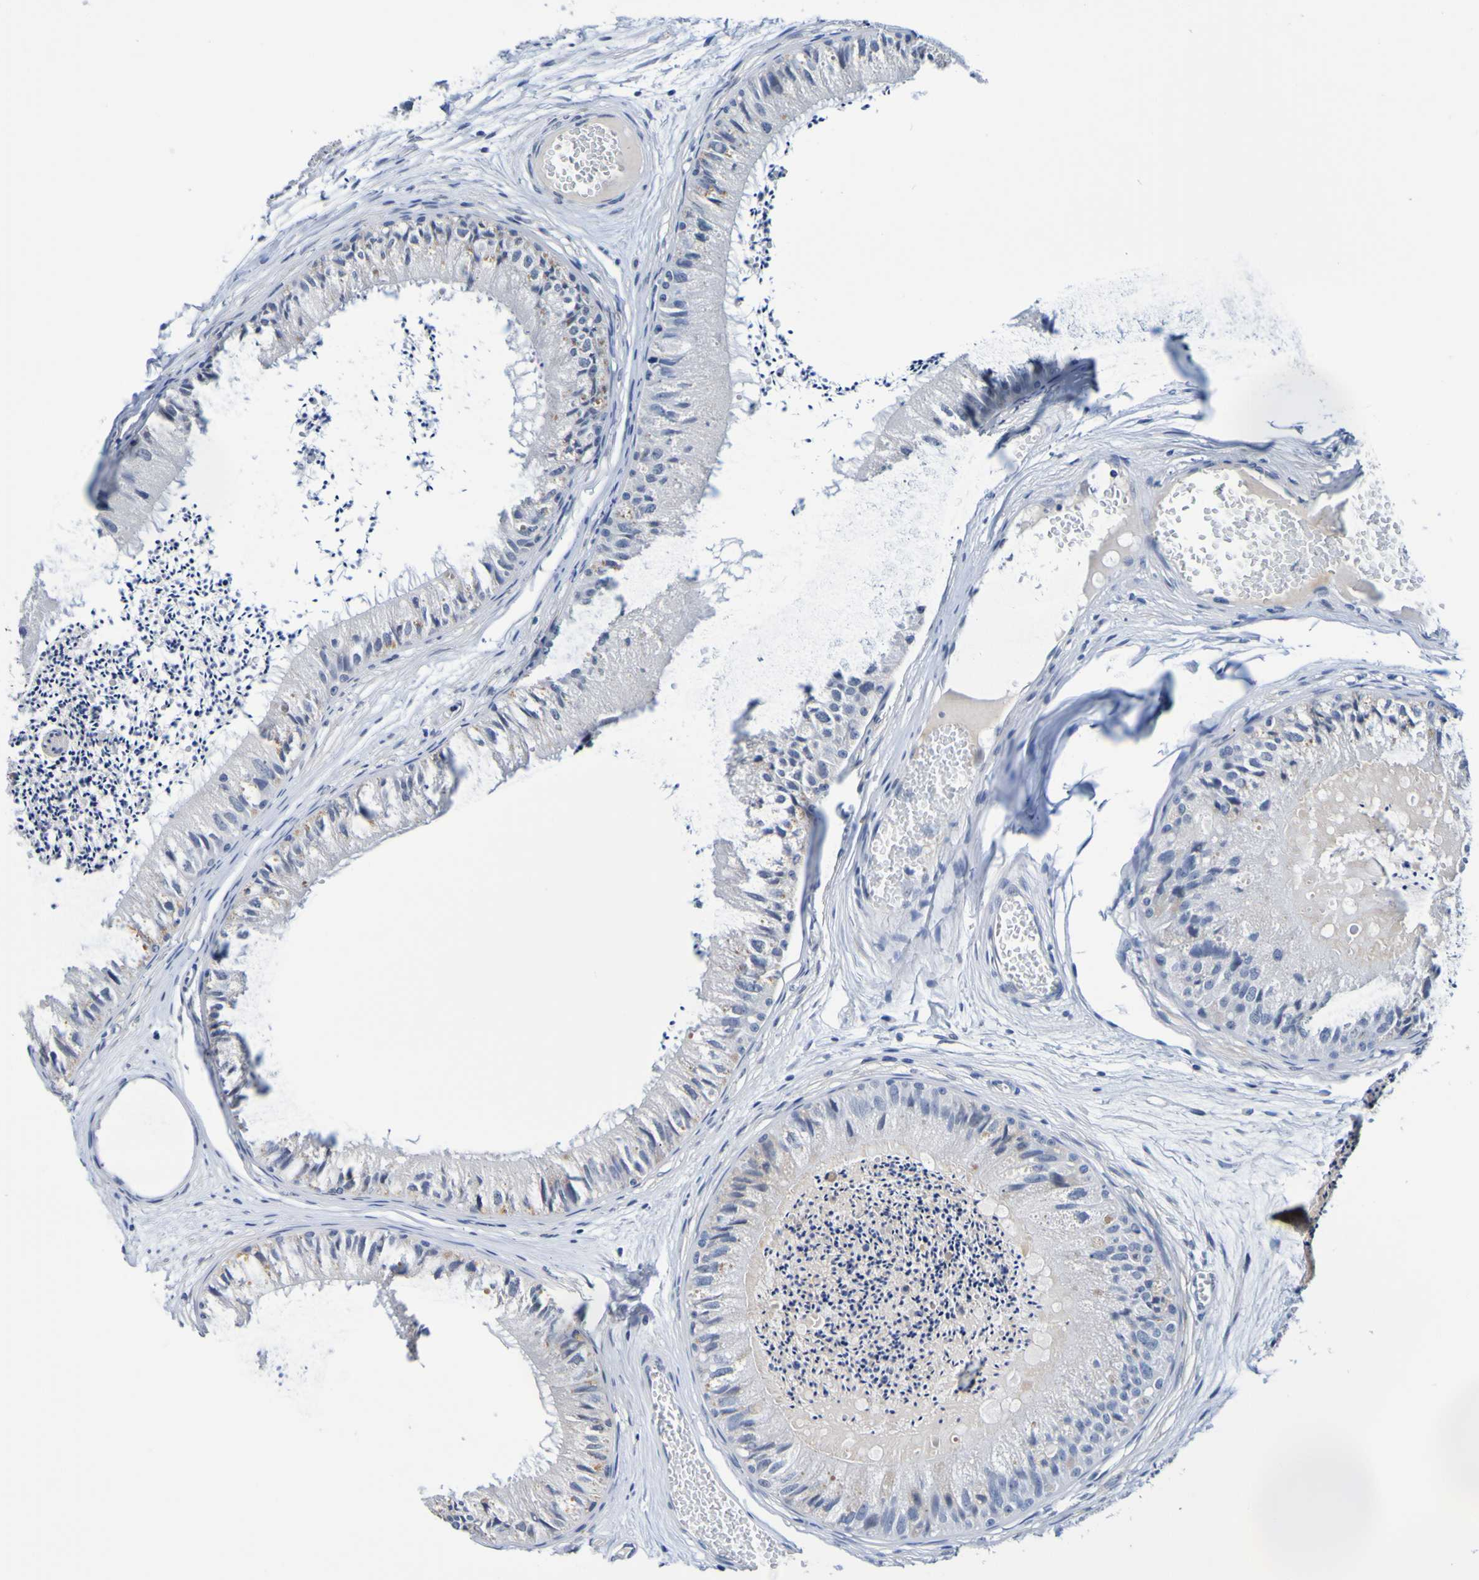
{"staining": {"intensity": "negative", "quantity": "none", "location": "none"}, "tissue": "epididymis", "cell_type": "Glandular cells", "image_type": "normal", "snomed": [{"axis": "morphology", "description": "Normal tissue, NOS"}, {"axis": "topography", "description": "Epididymis"}], "caption": "The histopathology image shows no staining of glandular cells in benign epididymis.", "gene": "VMA21", "patient": {"sex": "male", "age": 31}}